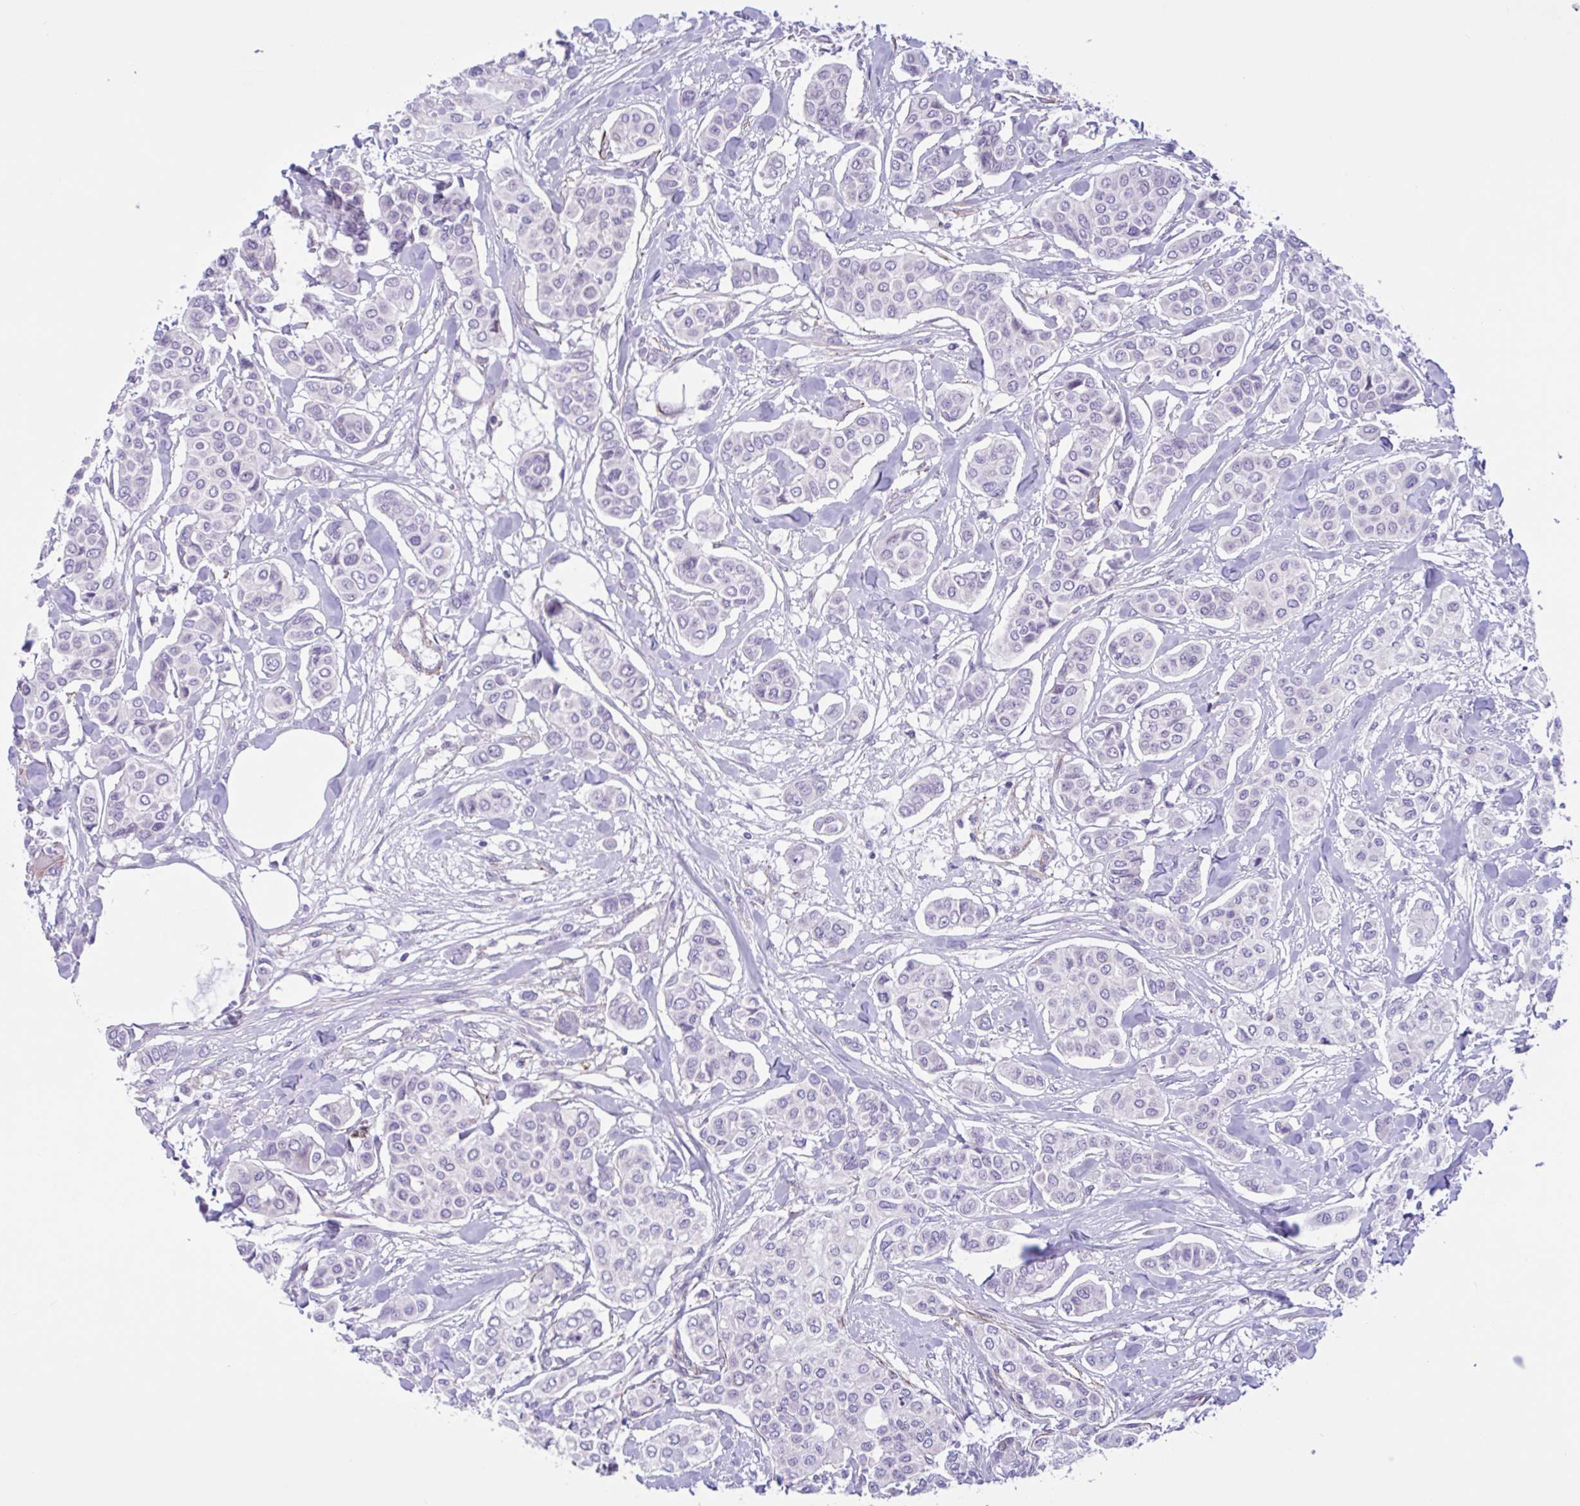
{"staining": {"intensity": "negative", "quantity": "none", "location": "none"}, "tissue": "breast cancer", "cell_type": "Tumor cells", "image_type": "cancer", "snomed": [{"axis": "morphology", "description": "Lobular carcinoma"}, {"axis": "topography", "description": "Breast"}], "caption": "High power microscopy image of an IHC photomicrograph of breast cancer, revealing no significant expression in tumor cells. (IHC, brightfield microscopy, high magnification).", "gene": "AHCYL2", "patient": {"sex": "female", "age": 51}}